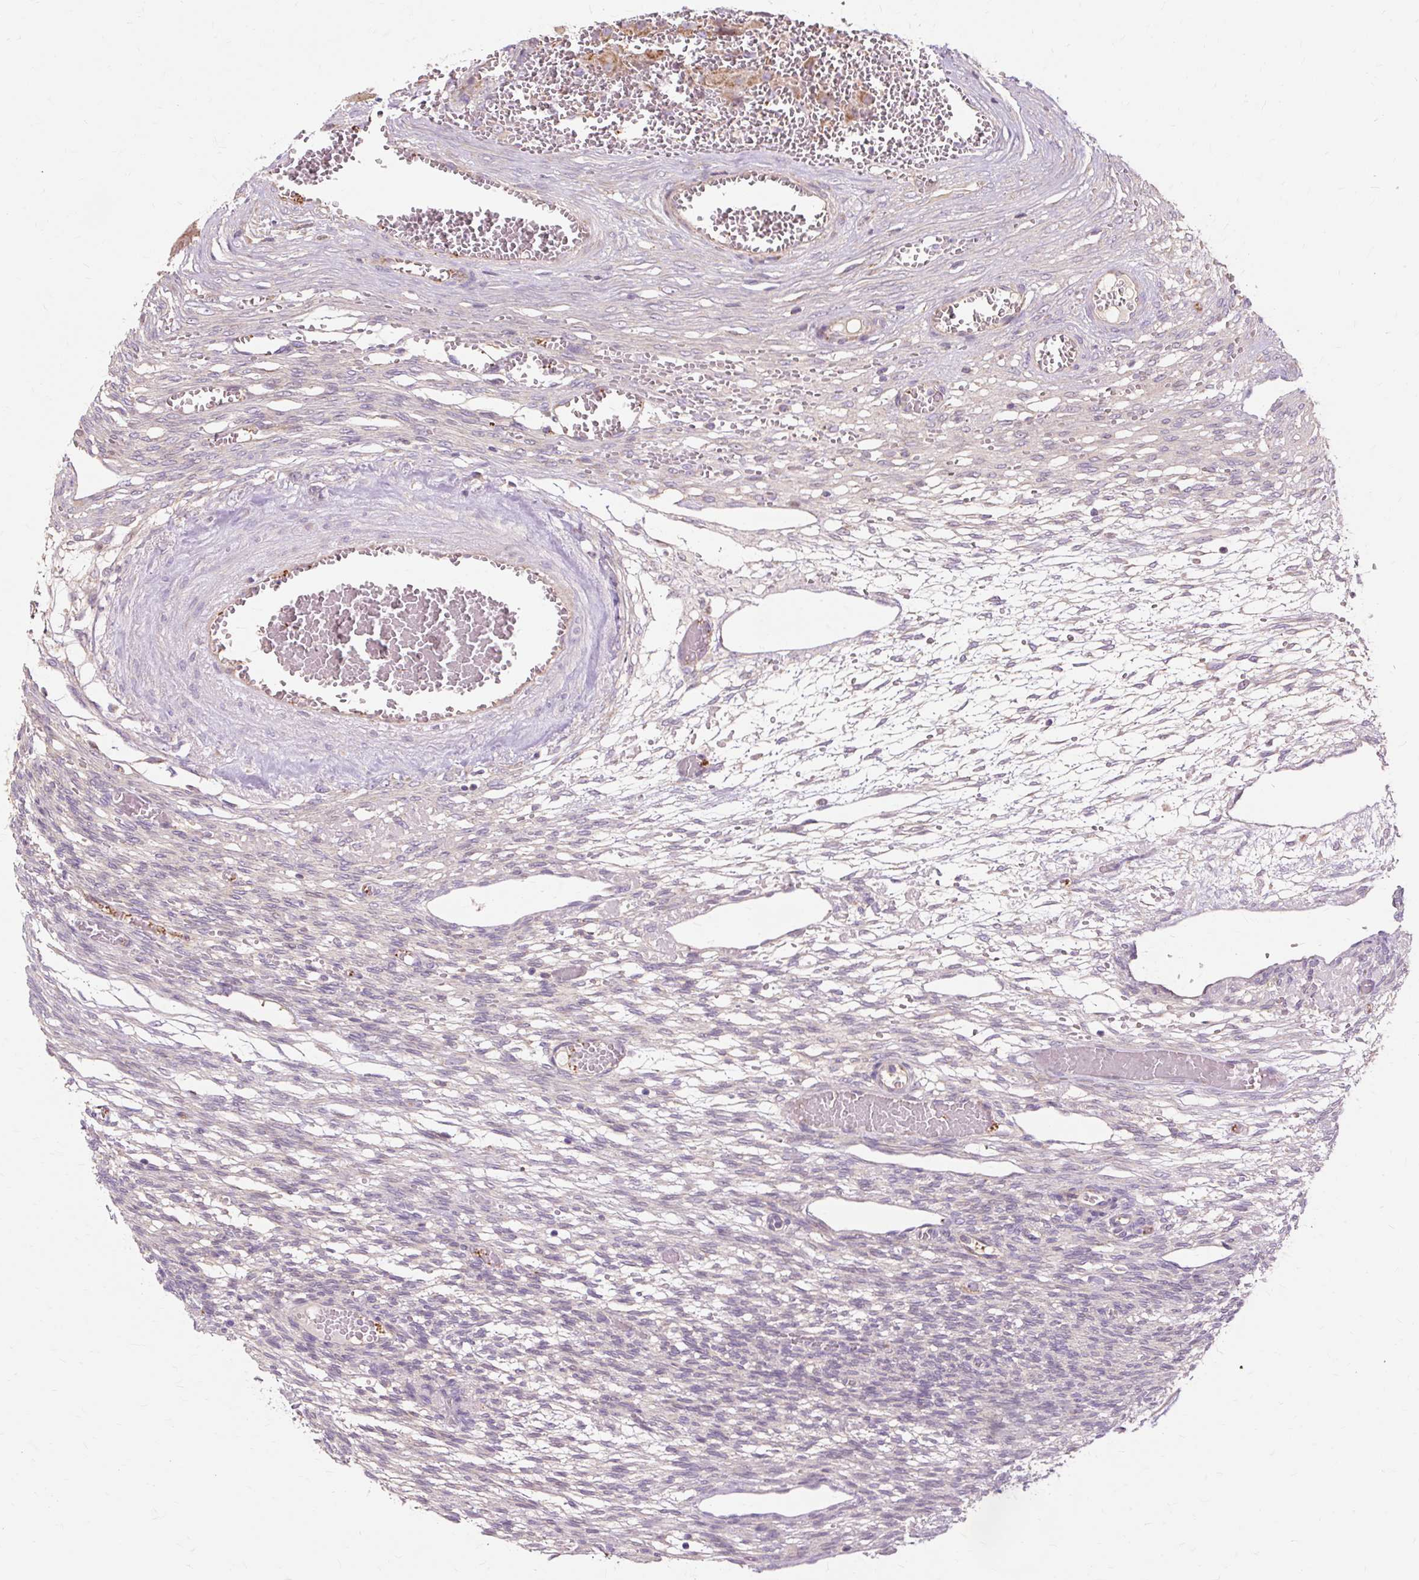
{"staining": {"intensity": "moderate", "quantity": ">75%", "location": "cytoplasmic/membranous"}, "tissue": "ovary", "cell_type": "Follicle cells", "image_type": "normal", "snomed": [{"axis": "morphology", "description": "Normal tissue, NOS"}, {"axis": "topography", "description": "Ovary"}], "caption": "A histopathology image of ovary stained for a protein exhibits moderate cytoplasmic/membranous brown staining in follicle cells.", "gene": "PDZD2", "patient": {"sex": "female", "age": 67}}